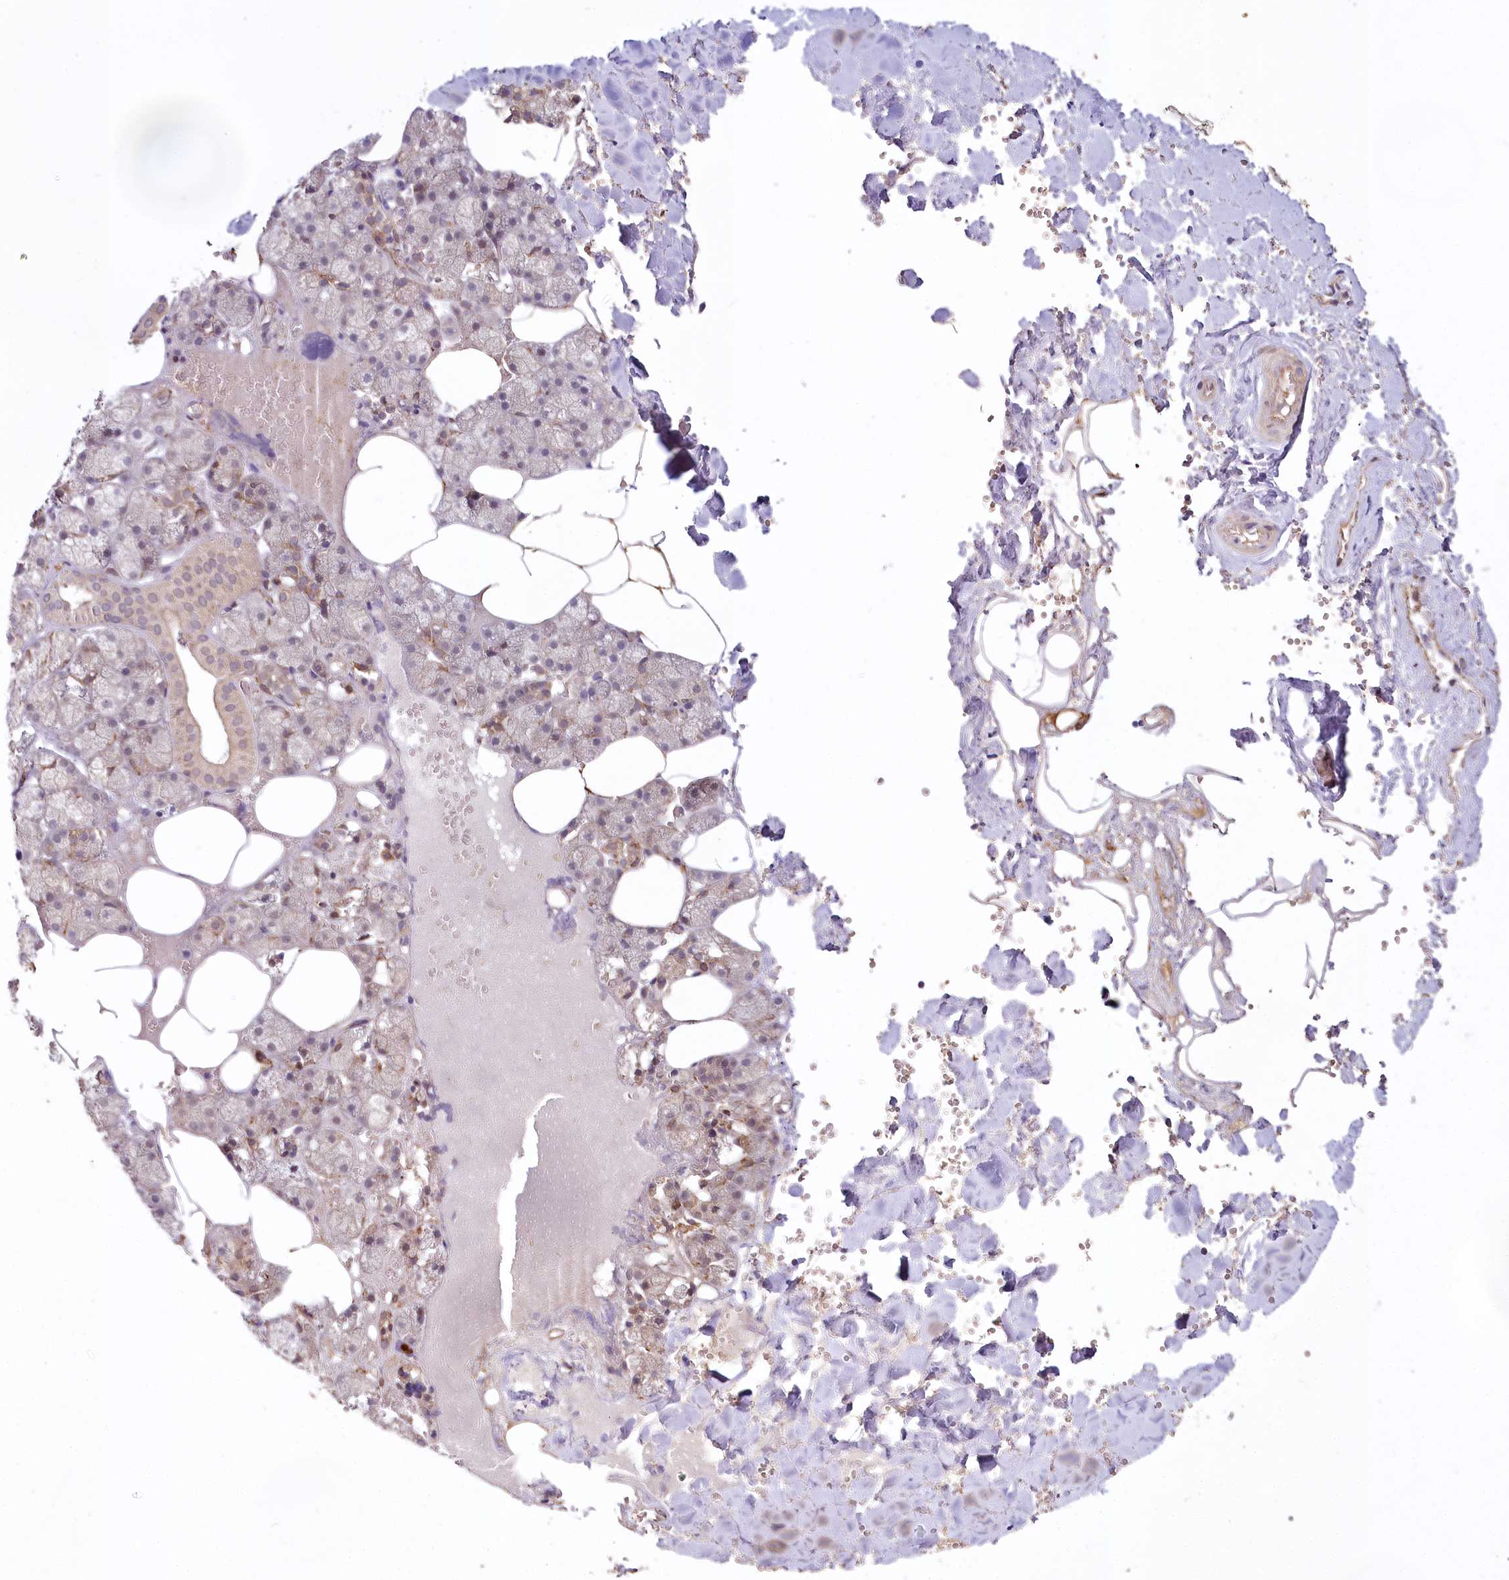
{"staining": {"intensity": "moderate", "quantity": "25%-75%", "location": "cytoplasmic/membranous"}, "tissue": "salivary gland", "cell_type": "Glandular cells", "image_type": "normal", "snomed": [{"axis": "morphology", "description": "Normal tissue, NOS"}, {"axis": "topography", "description": "Salivary gland"}], "caption": "Immunohistochemical staining of unremarkable human salivary gland shows medium levels of moderate cytoplasmic/membranous positivity in approximately 25%-75% of glandular cells.", "gene": "ALKBH8", "patient": {"sex": "male", "age": 62}}